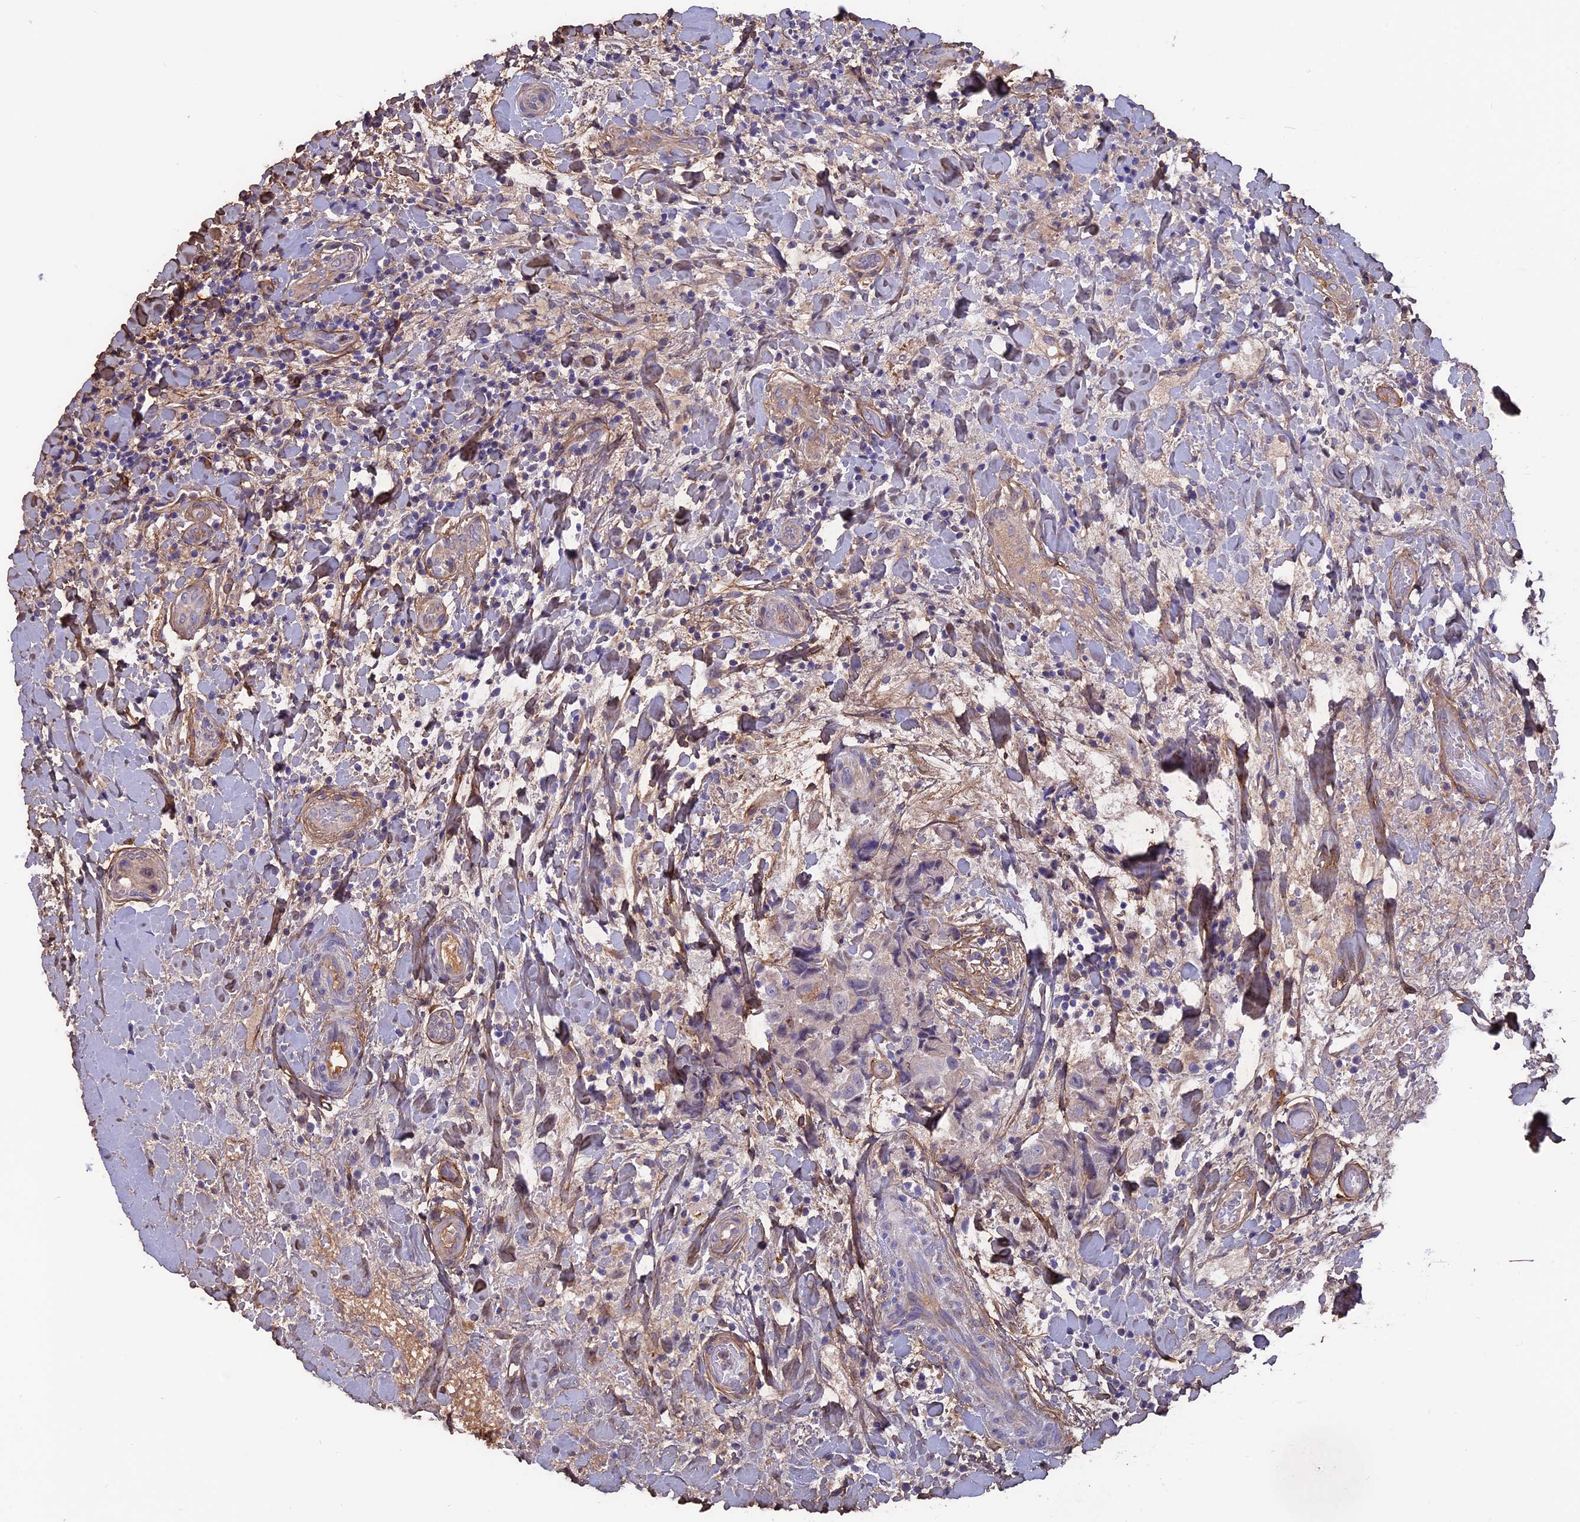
{"staining": {"intensity": "negative", "quantity": "none", "location": "none"}, "tissue": "breast cancer", "cell_type": "Tumor cells", "image_type": "cancer", "snomed": [{"axis": "morphology", "description": "Normal tissue, NOS"}, {"axis": "morphology", "description": "Duct carcinoma"}, {"axis": "topography", "description": "Breast"}], "caption": "Immunohistochemistry micrograph of human breast cancer (intraductal carcinoma) stained for a protein (brown), which reveals no positivity in tumor cells.", "gene": "COL4A3", "patient": {"sex": "female", "age": 62}}